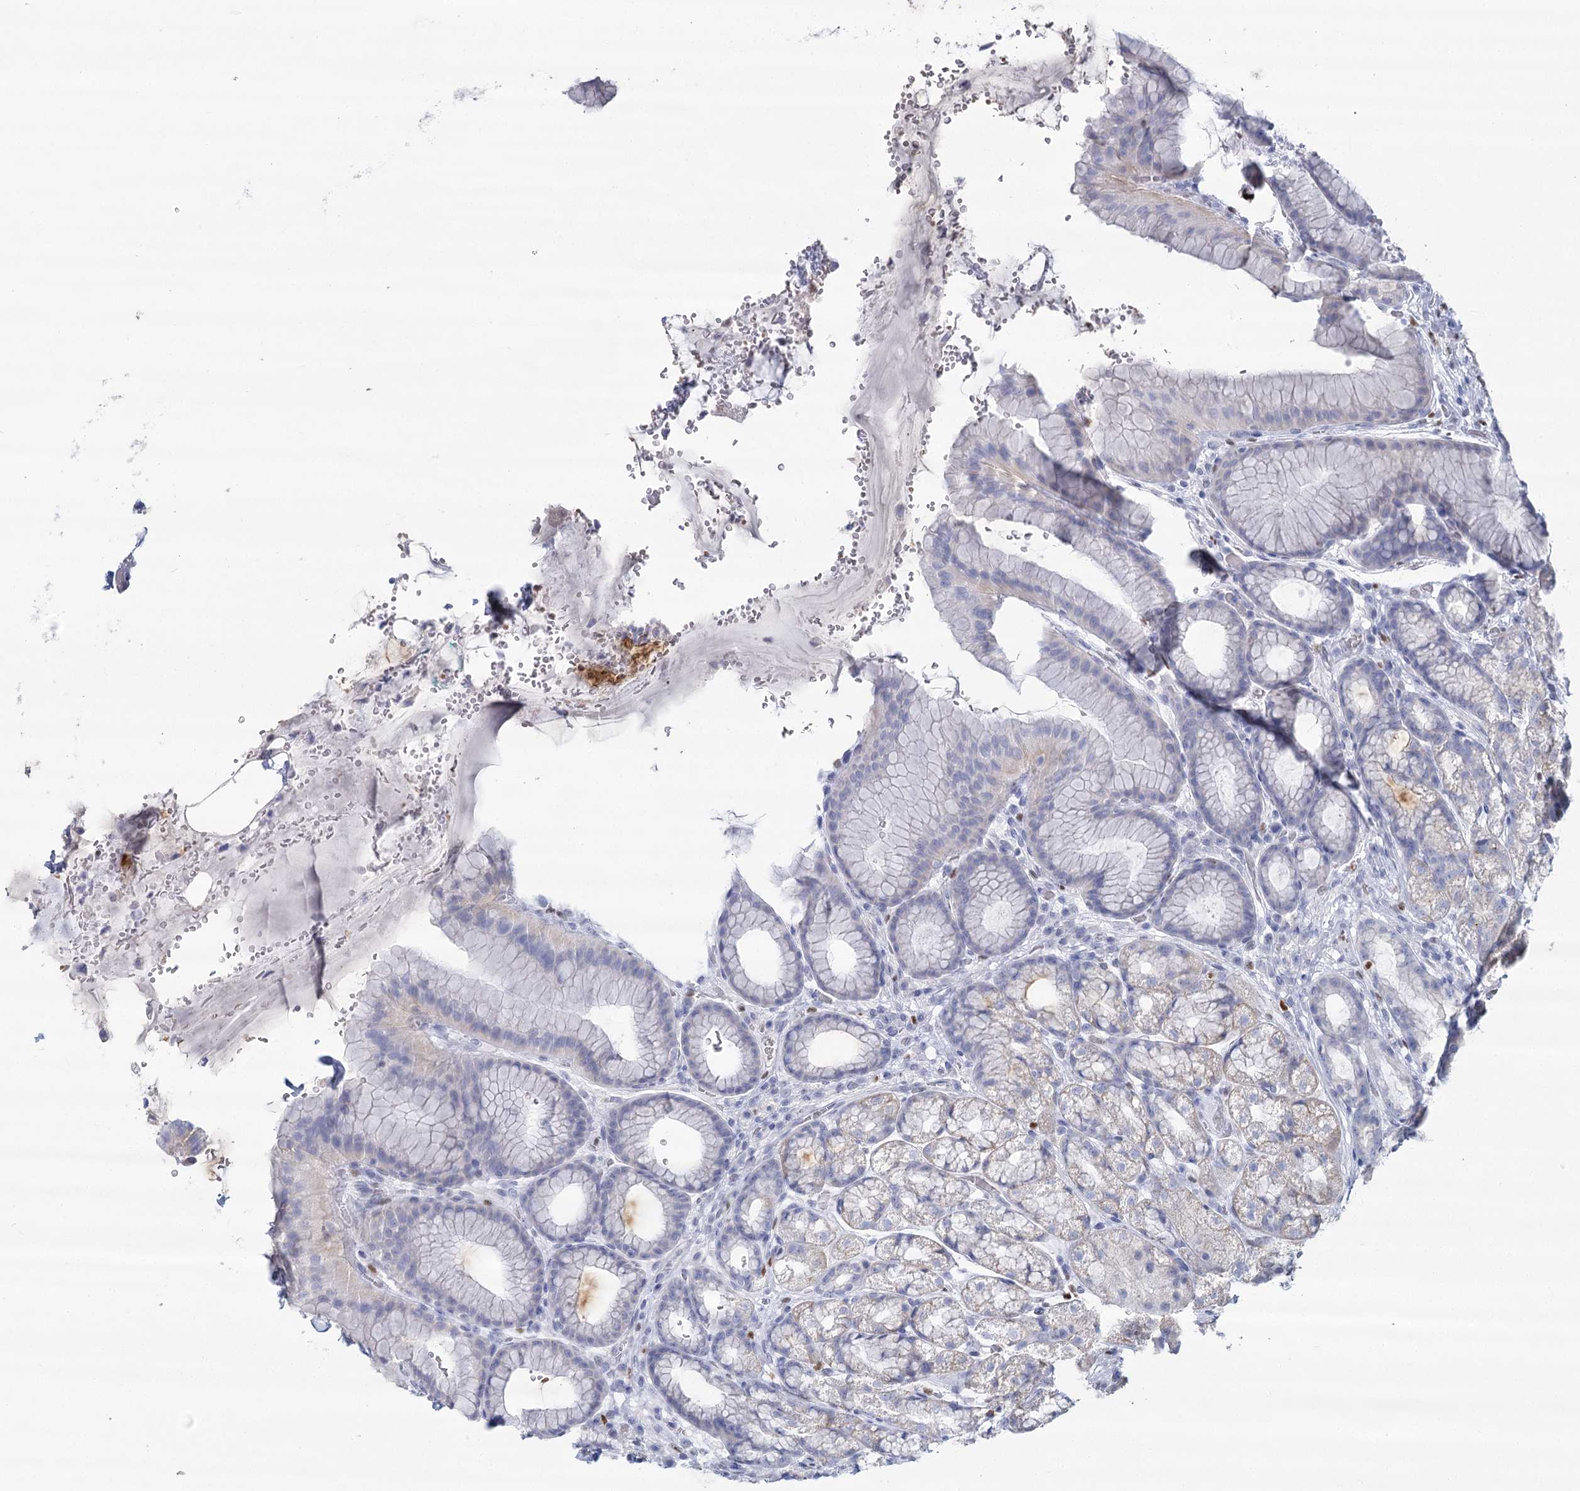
{"staining": {"intensity": "weak", "quantity": "<25%", "location": "cytoplasmic/membranous"}, "tissue": "stomach", "cell_type": "Glandular cells", "image_type": "normal", "snomed": [{"axis": "morphology", "description": "Normal tissue, NOS"}, {"axis": "morphology", "description": "Adenocarcinoma, NOS"}, {"axis": "topography", "description": "Stomach"}], "caption": "DAB (3,3'-diaminobenzidine) immunohistochemical staining of benign stomach exhibits no significant staining in glandular cells.", "gene": "IGSF3", "patient": {"sex": "male", "age": 57}}